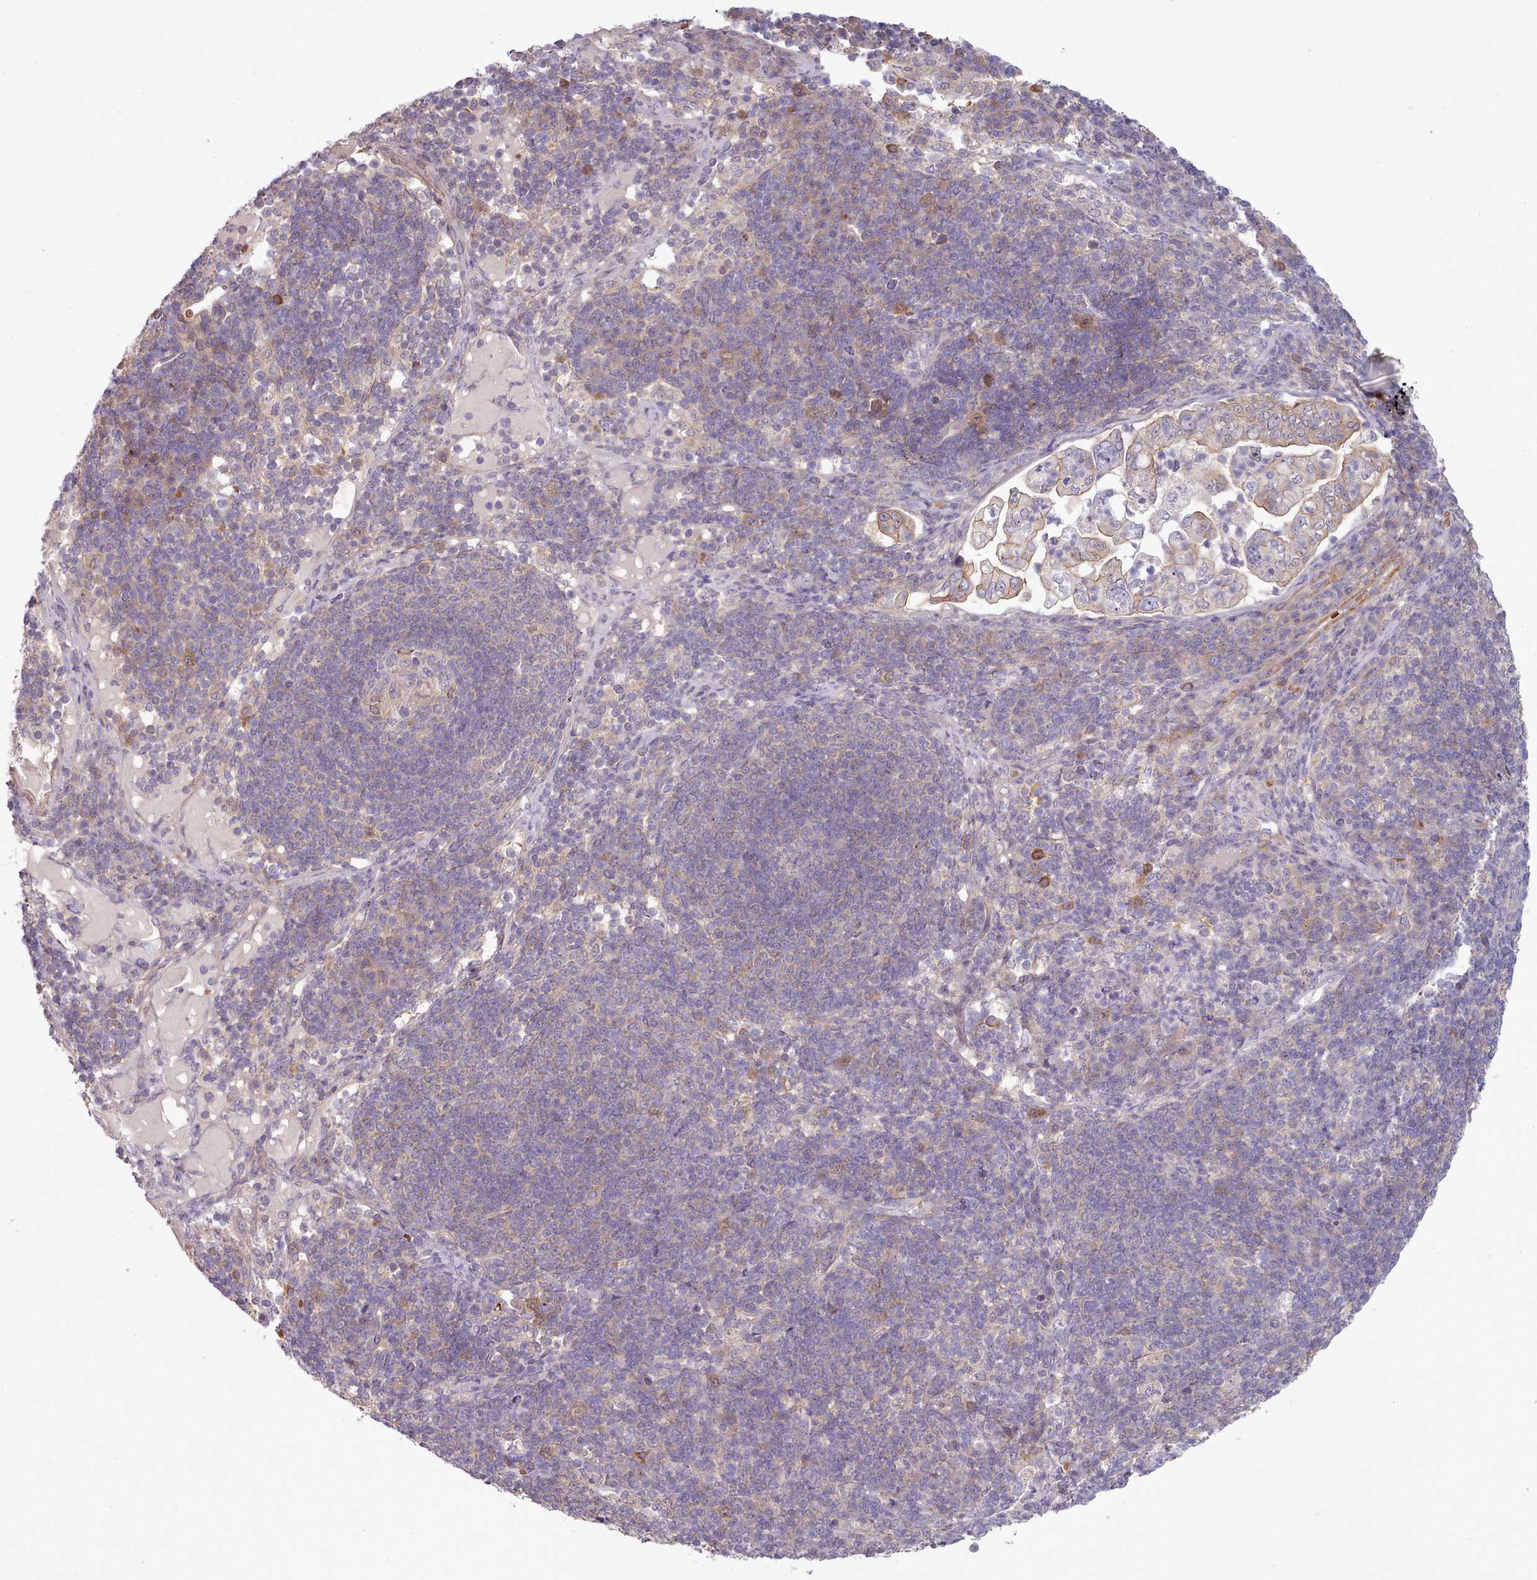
{"staining": {"intensity": "moderate", "quantity": "25%-75%", "location": "cytoplasmic/membranous"}, "tissue": "pancreatic cancer", "cell_type": "Tumor cells", "image_type": "cancer", "snomed": [{"axis": "morphology", "description": "Normal tissue, NOS"}, {"axis": "morphology", "description": "Adenocarcinoma, NOS"}, {"axis": "topography", "description": "Lymph node"}, {"axis": "topography", "description": "Pancreas"}], "caption": "Human pancreatic cancer stained with a protein marker exhibits moderate staining in tumor cells.", "gene": "CLNS1A", "patient": {"sex": "female", "age": 67}}